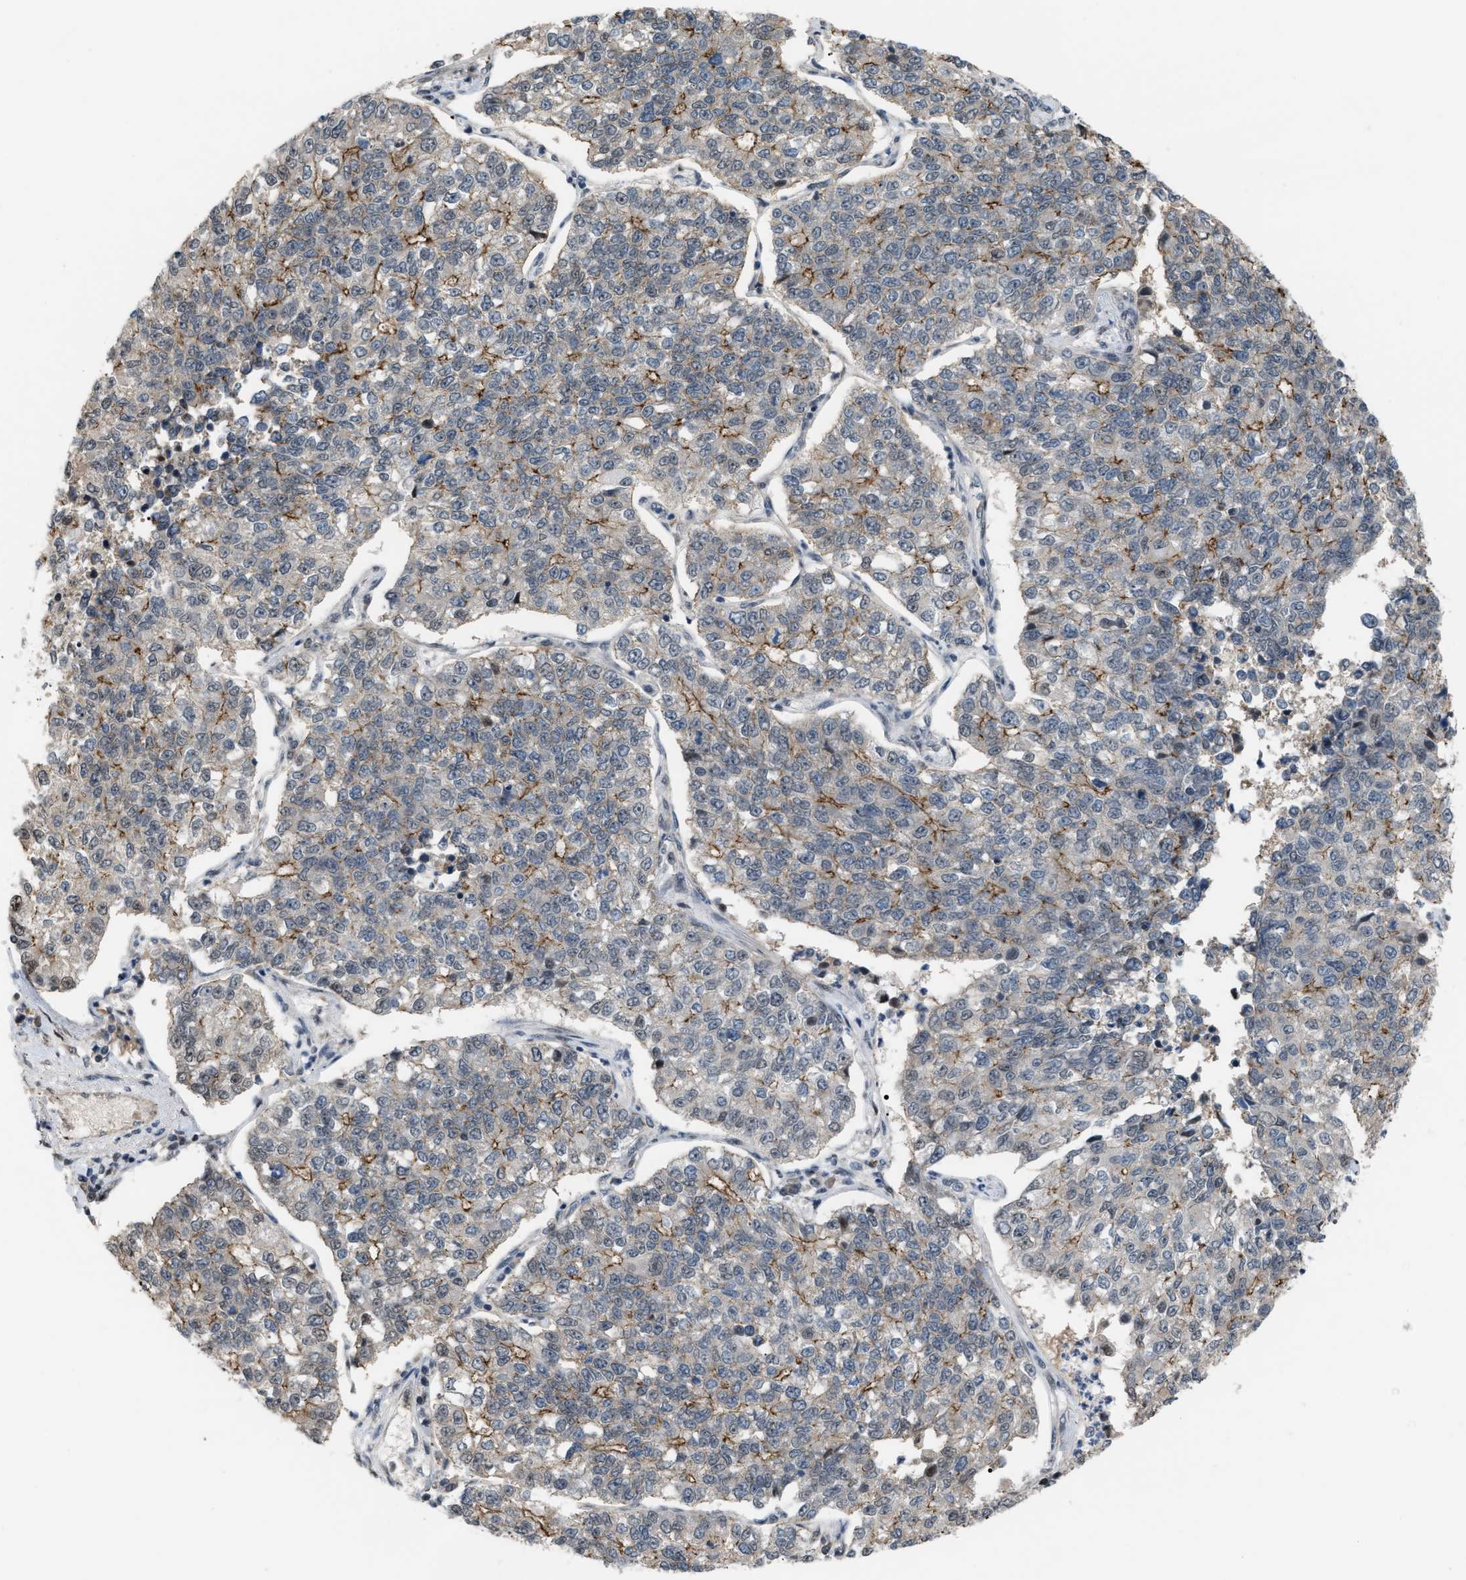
{"staining": {"intensity": "moderate", "quantity": "<25%", "location": "cytoplasmic/membranous"}, "tissue": "lung cancer", "cell_type": "Tumor cells", "image_type": "cancer", "snomed": [{"axis": "morphology", "description": "Adenocarcinoma, NOS"}, {"axis": "topography", "description": "Lung"}], "caption": "Lung cancer stained with a protein marker demonstrates moderate staining in tumor cells.", "gene": "RFFL", "patient": {"sex": "male", "age": 49}}